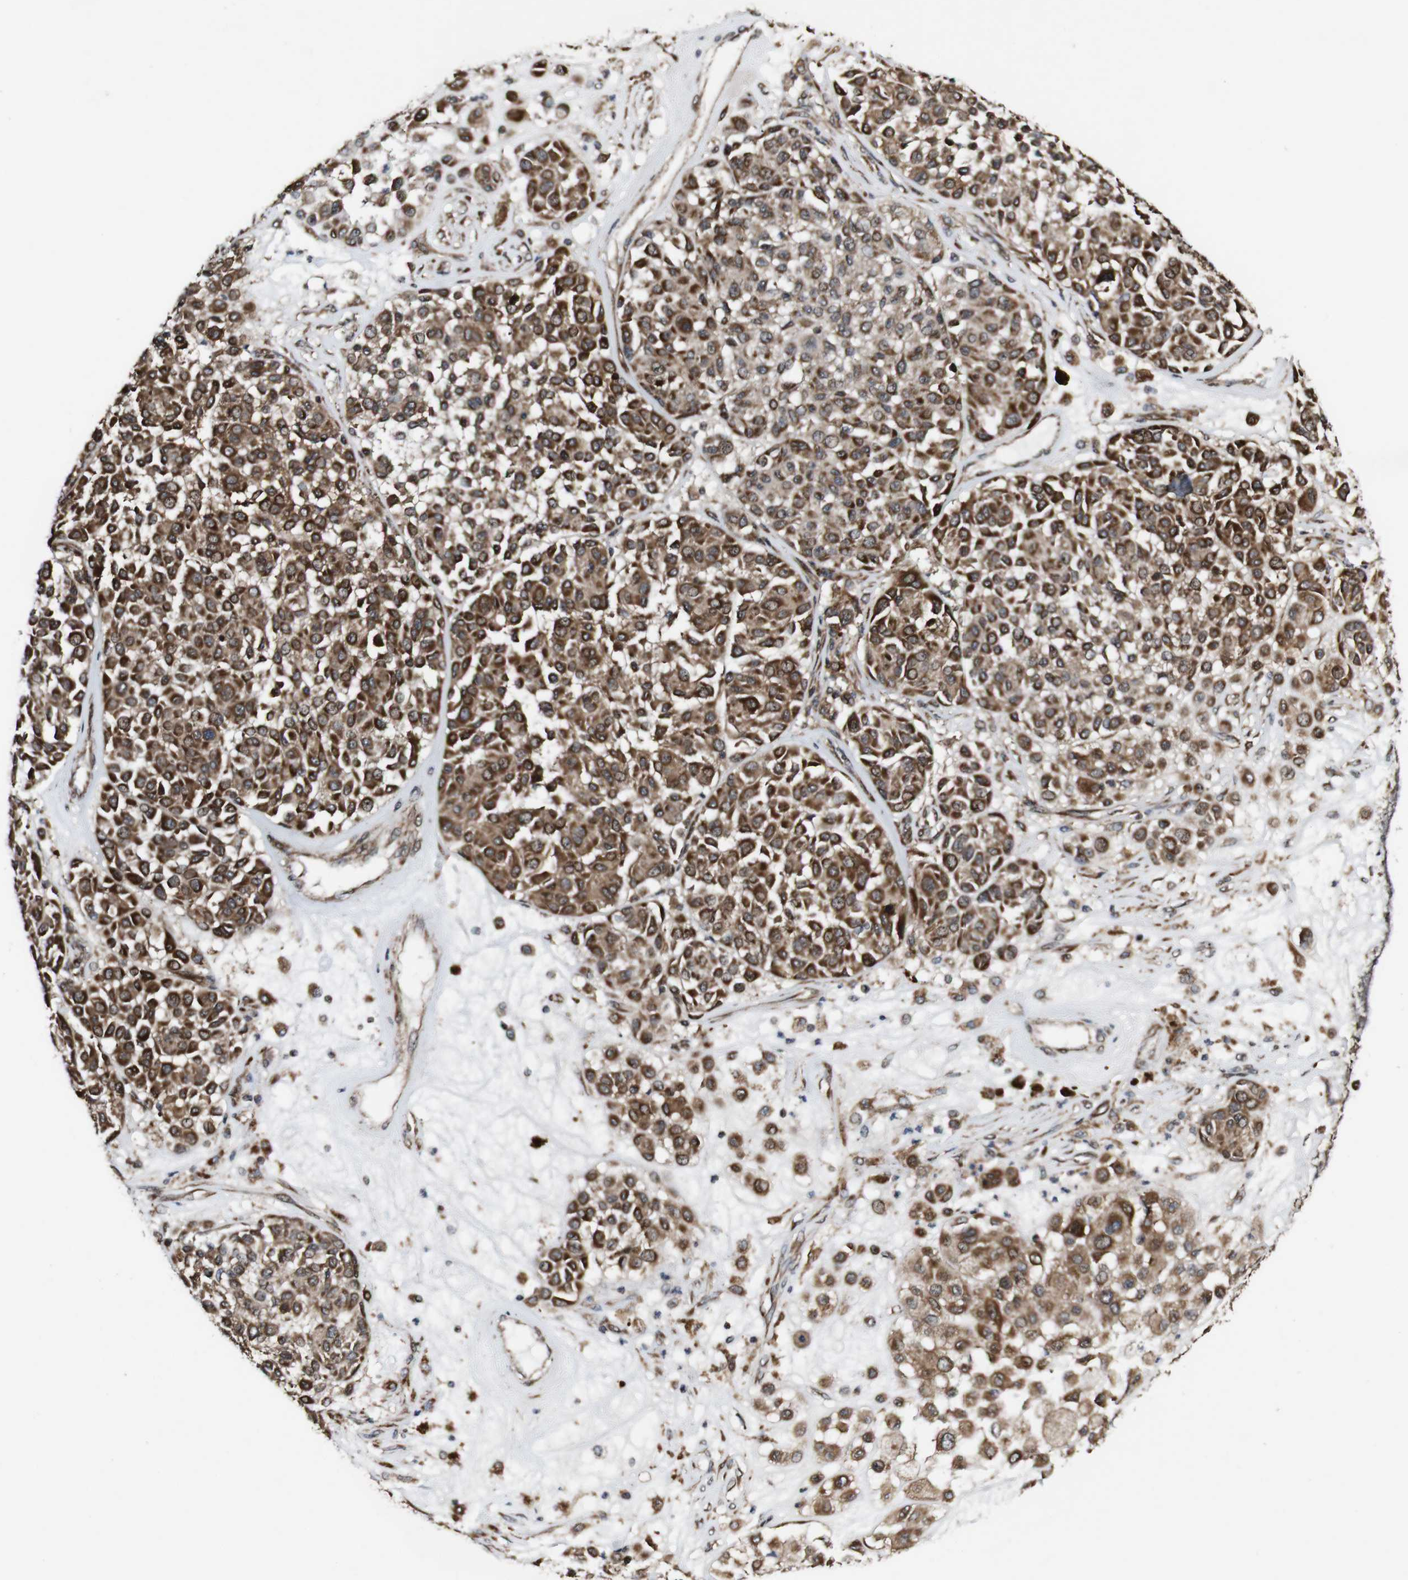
{"staining": {"intensity": "strong", "quantity": ">75%", "location": "cytoplasmic/membranous"}, "tissue": "melanoma", "cell_type": "Tumor cells", "image_type": "cancer", "snomed": [{"axis": "morphology", "description": "Malignant melanoma, NOS"}, {"axis": "topography", "description": "Skin"}], "caption": "A high-resolution histopathology image shows IHC staining of malignant melanoma, which displays strong cytoplasmic/membranous expression in approximately >75% of tumor cells.", "gene": "BTN3A3", "patient": {"sex": "female", "age": 77}}